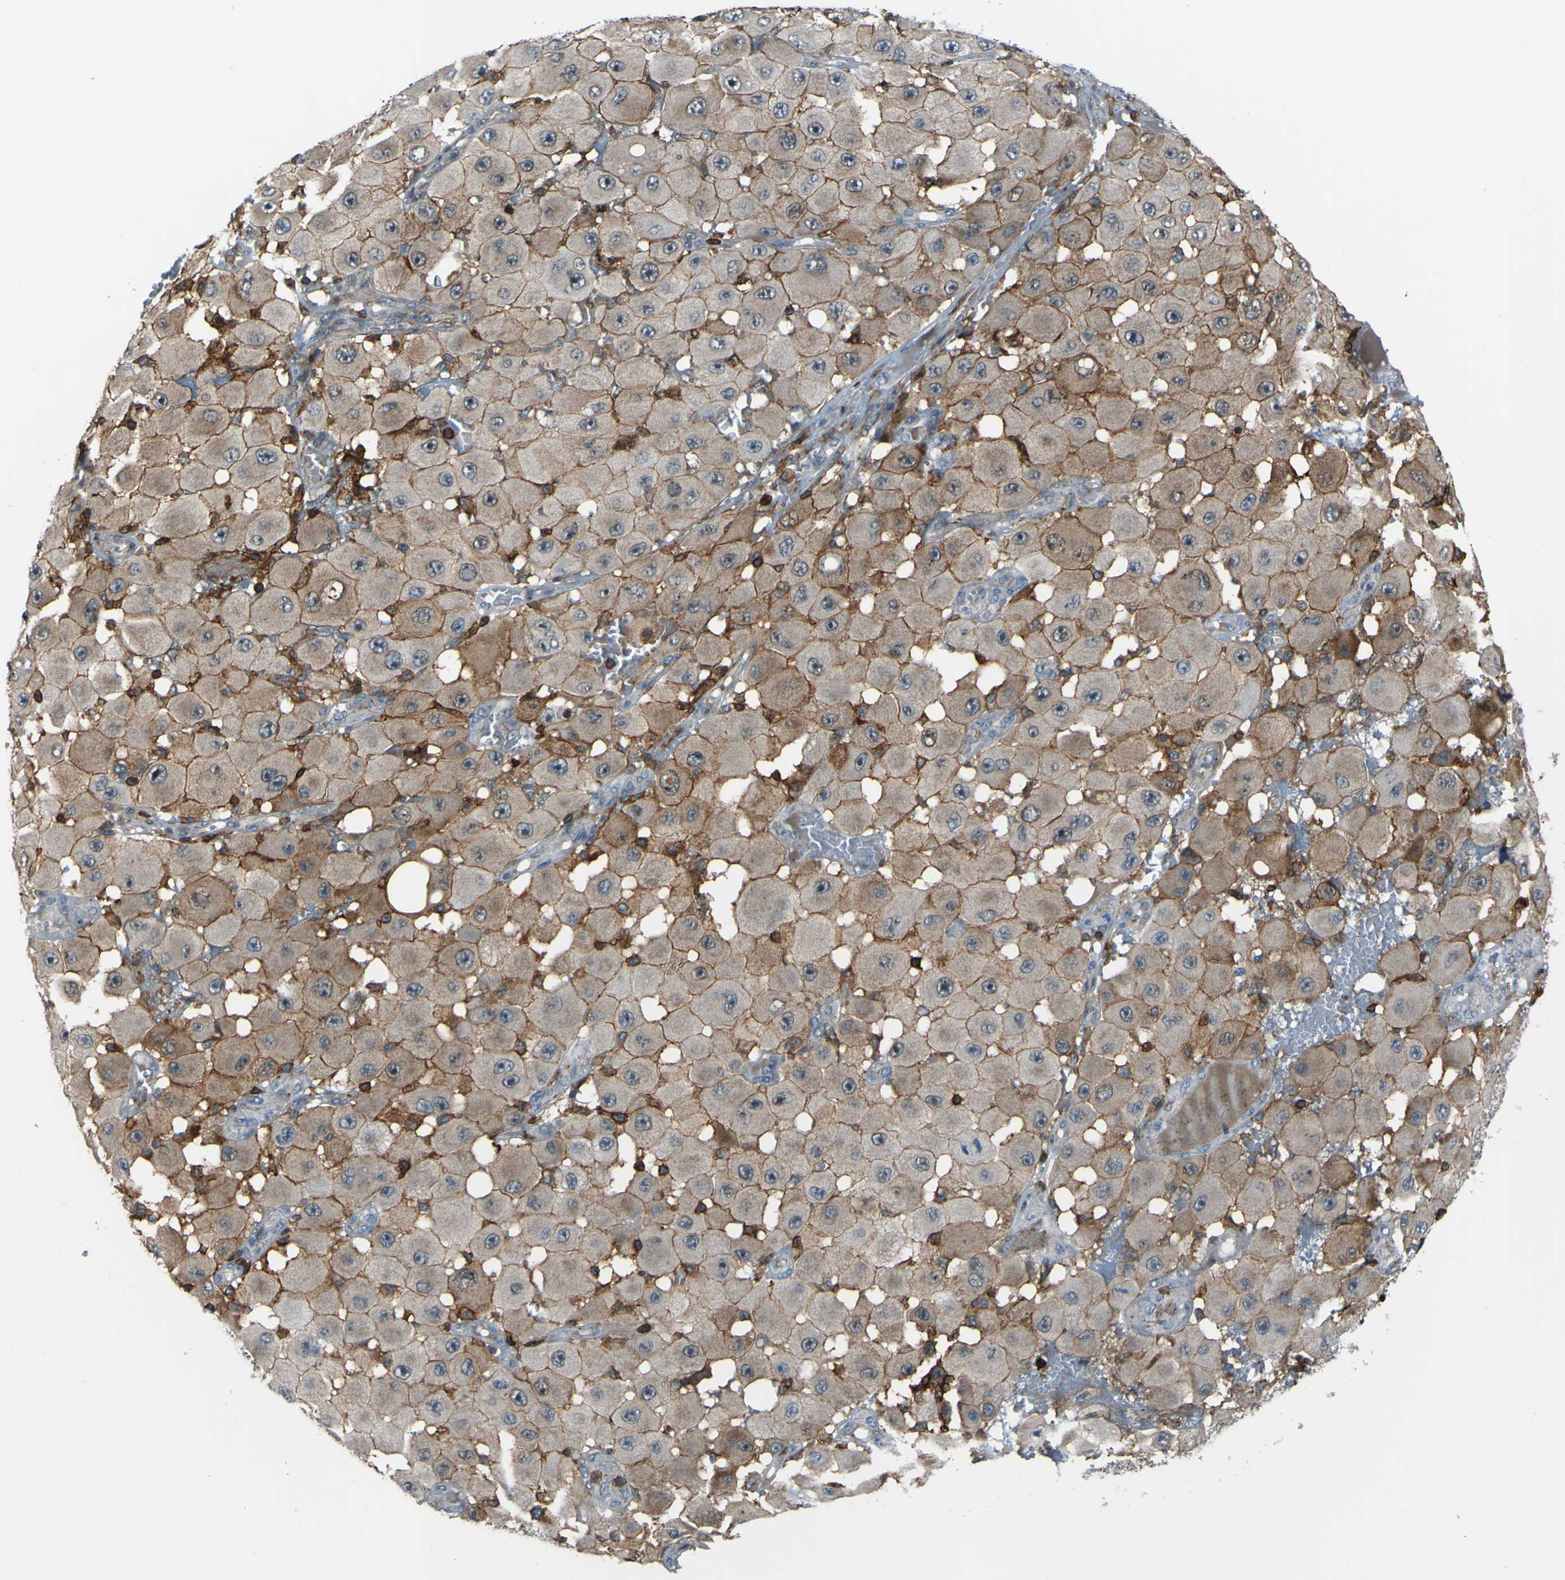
{"staining": {"intensity": "weak", "quantity": ">75%", "location": "cytoplasmic/membranous"}, "tissue": "melanoma", "cell_type": "Tumor cells", "image_type": "cancer", "snomed": [{"axis": "morphology", "description": "Malignant melanoma, NOS"}, {"axis": "topography", "description": "Skin"}], "caption": "Immunohistochemistry histopathology image of human malignant melanoma stained for a protein (brown), which demonstrates low levels of weak cytoplasmic/membranous staining in about >75% of tumor cells.", "gene": "PCDHB5", "patient": {"sex": "female", "age": 81}}